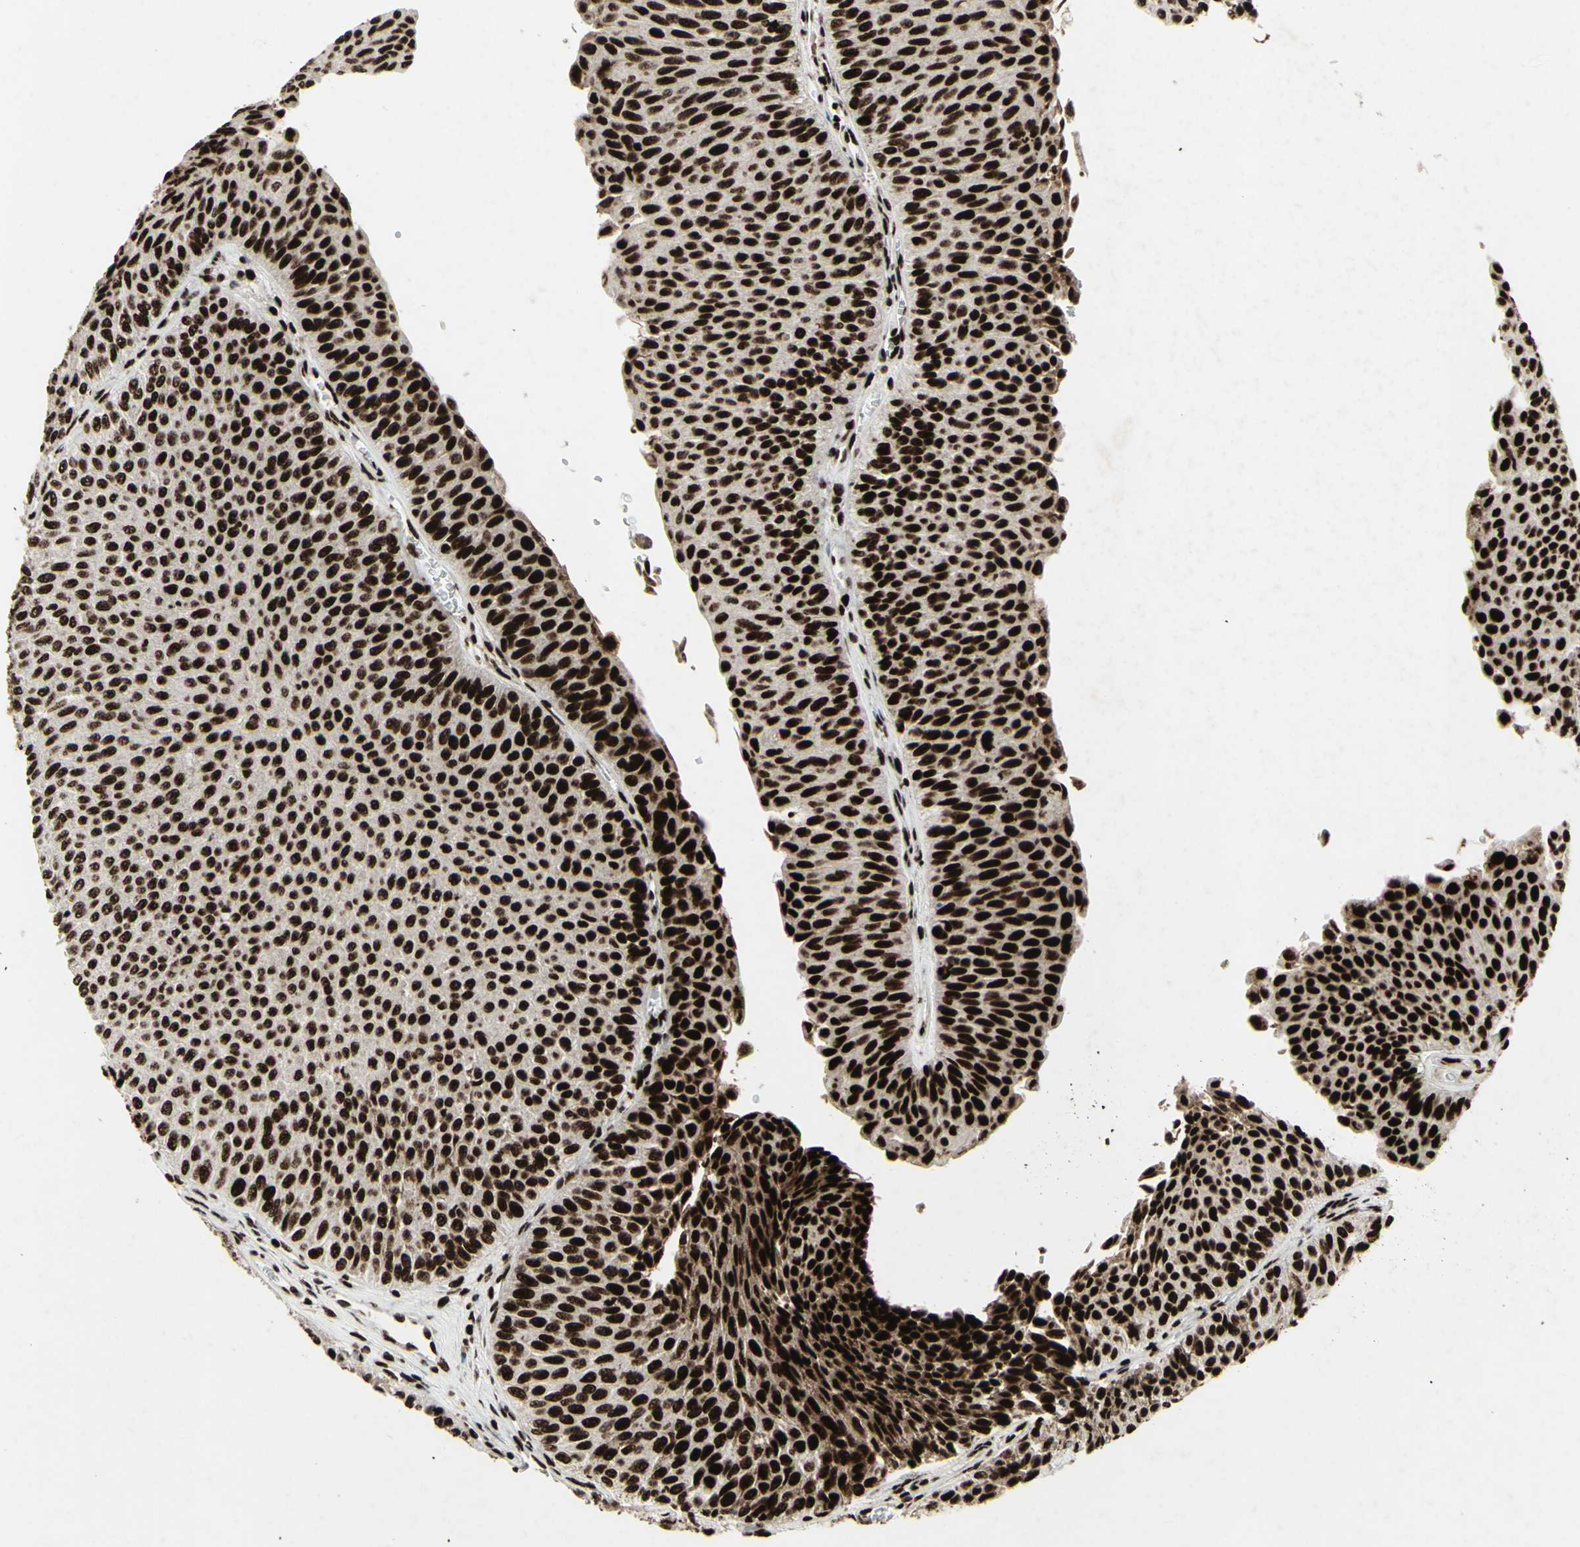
{"staining": {"intensity": "strong", "quantity": ">75%", "location": "nuclear"}, "tissue": "urothelial cancer", "cell_type": "Tumor cells", "image_type": "cancer", "snomed": [{"axis": "morphology", "description": "Urothelial carcinoma, Low grade"}, {"axis": "topography", "description": "Urinary bladder"}], "caption": "Protein expression analysis of human urothelial cancer reveals strong nuclear staining in approximately >75% of tumor cells.", "gene": "U2AF2", "patient": {"sex": "male", "age": 78}}